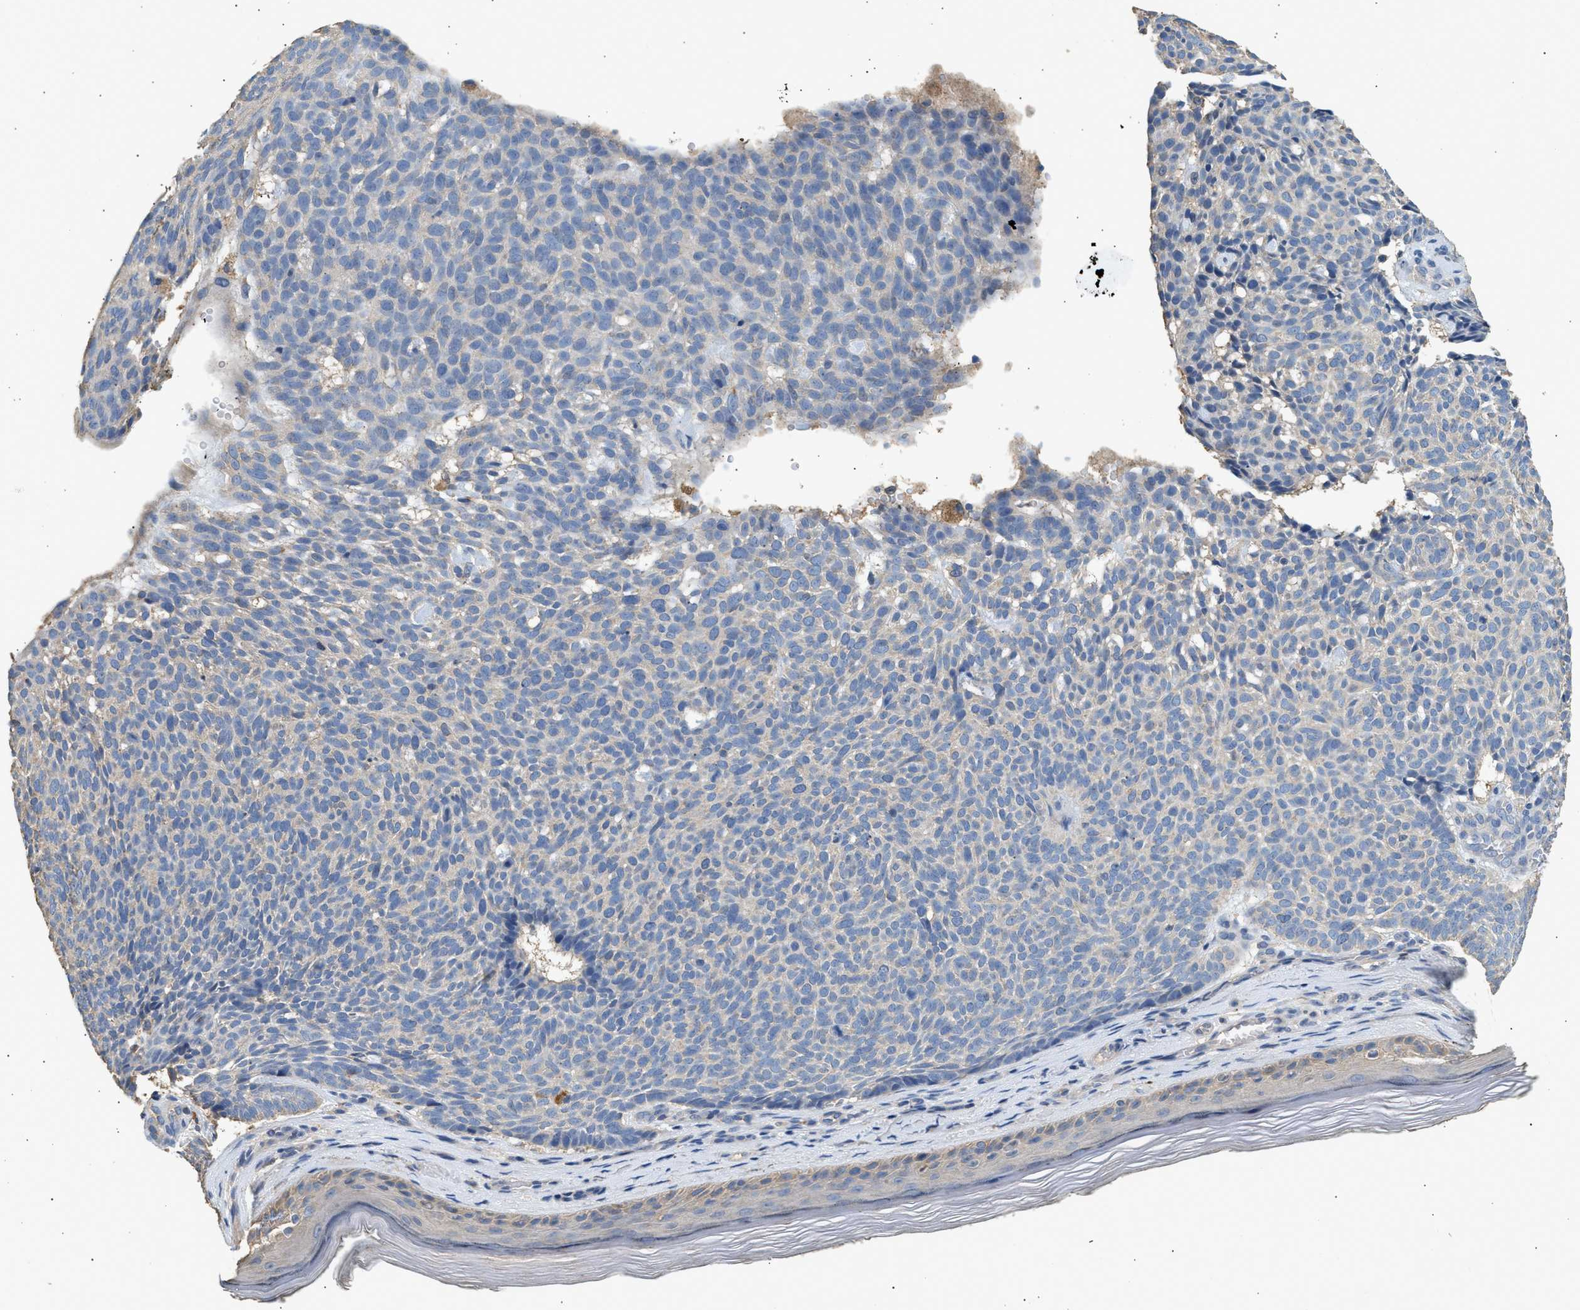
{"staining": {"intensity": "negative", "quantity": "none", "location": "none"}, "tissue": "skin cancer", "cell_type": "Tumor cells", "image_type": "cancer", "snomed": [{"axis": "morphology", "description": "Basal cell carcinoma"}, {"axis": "topography", "description": "Skin"}], "caption": "Immunohistochemistry (IHC) of skin basal cell carcinoma displays no staining in tumor cells. (DAB (3,3'-diaminobenzidine) IHC with hematoxylin counter stain).", "gene": "WDR31", "patient": {"sex": "male", "age": 61}}